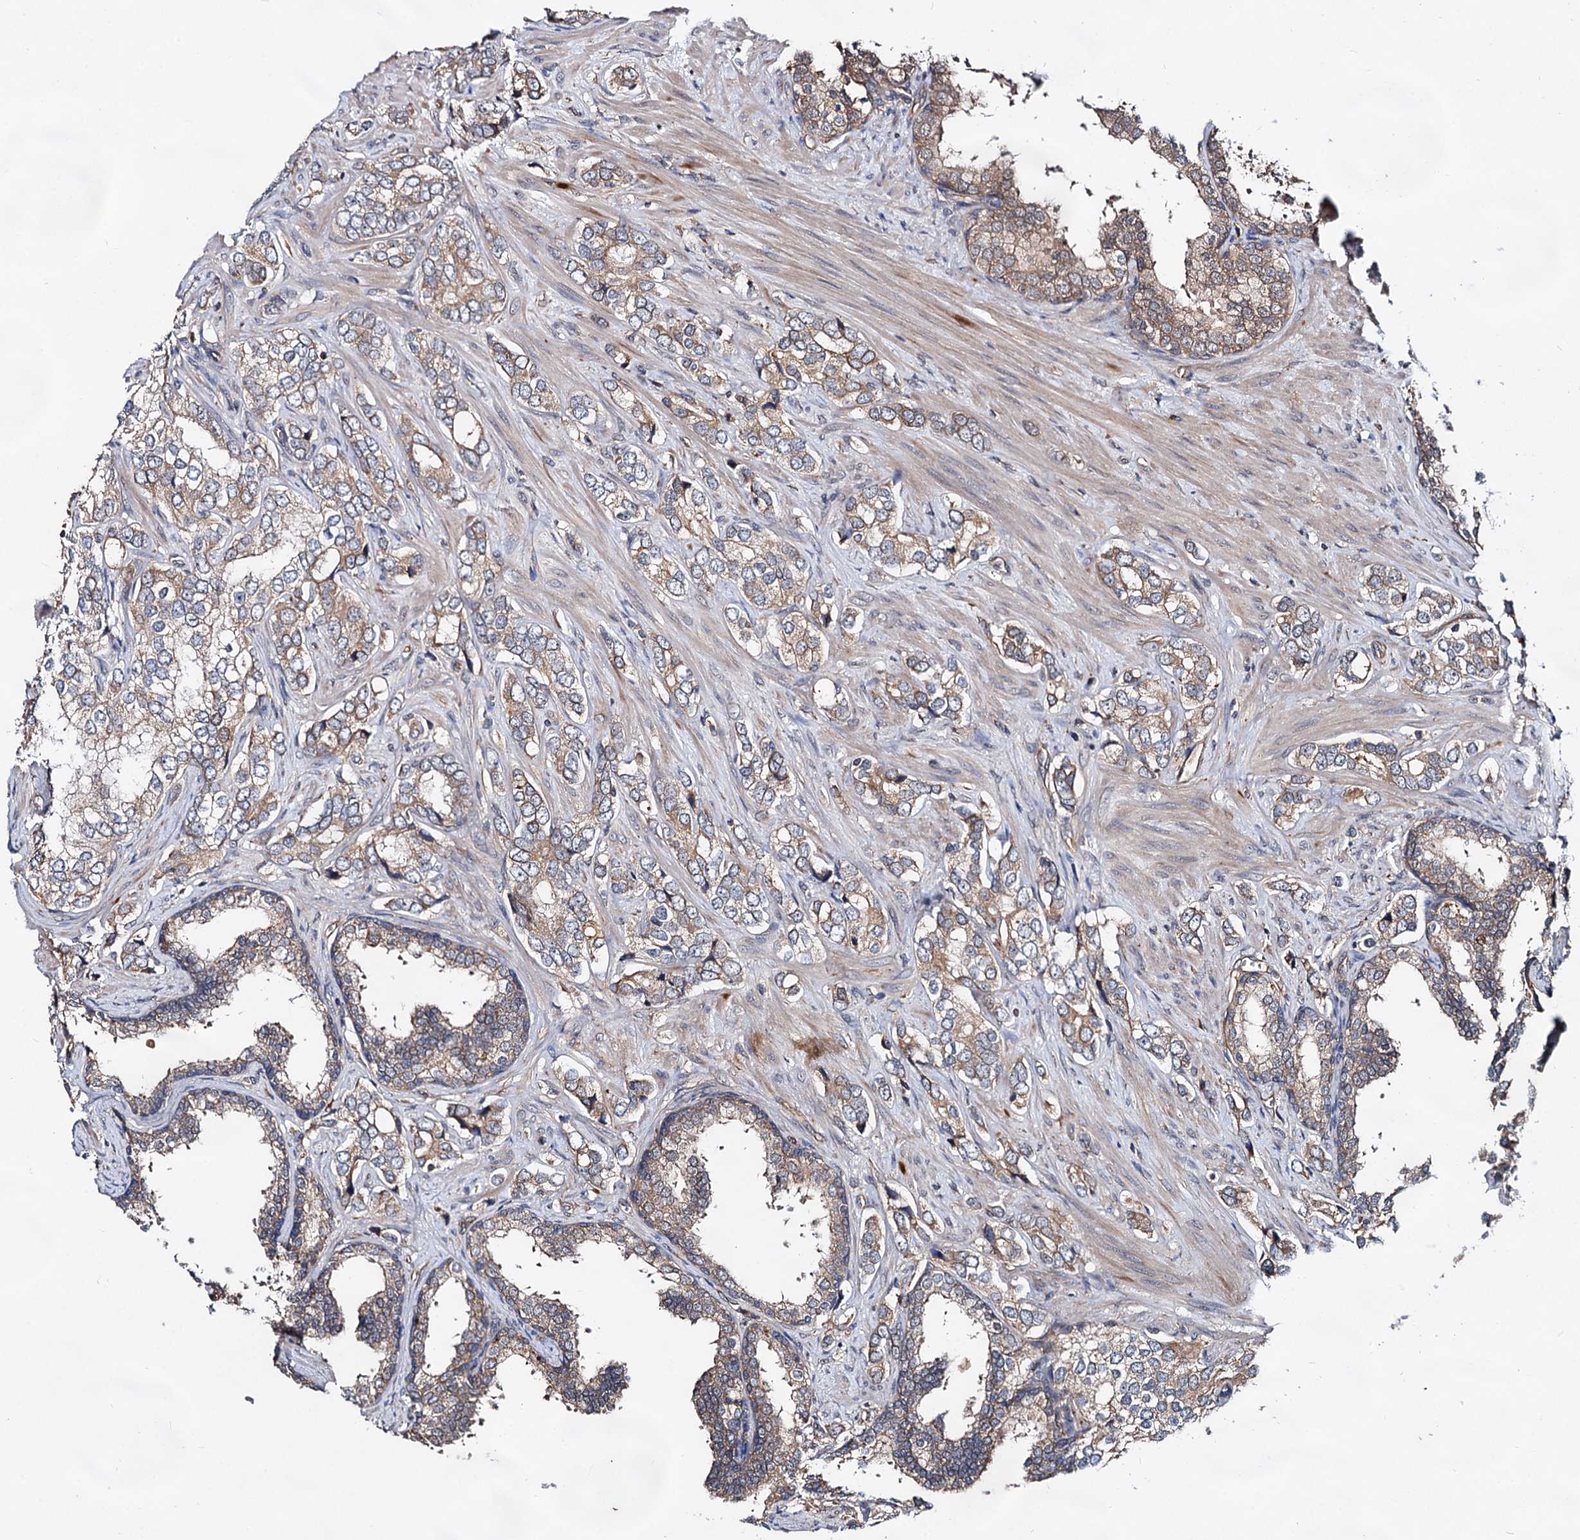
{"staining": {"intensity": "moderate", "quantity": ">75%", "location": "cytoplasmic/membranous"}, "tissue": "prostate cancer", "cell_type": "Tumor cells", "image_type": "cancer", "snomed": [{"axis": "morphology", "description": "Adenocarcinoma, High grade"}, {"axis": "topography", "description": "Prostate"}], "caption": "Approximately >75% of tumor cells in high-grade adenocarcinoma (prostate) demonstrate moderate cytoplasmic/membranous protein staining as visualized by brown immunohistochemical staining.", "gene": "TEX9", "patient": {"sex": "male", "age": 66}}